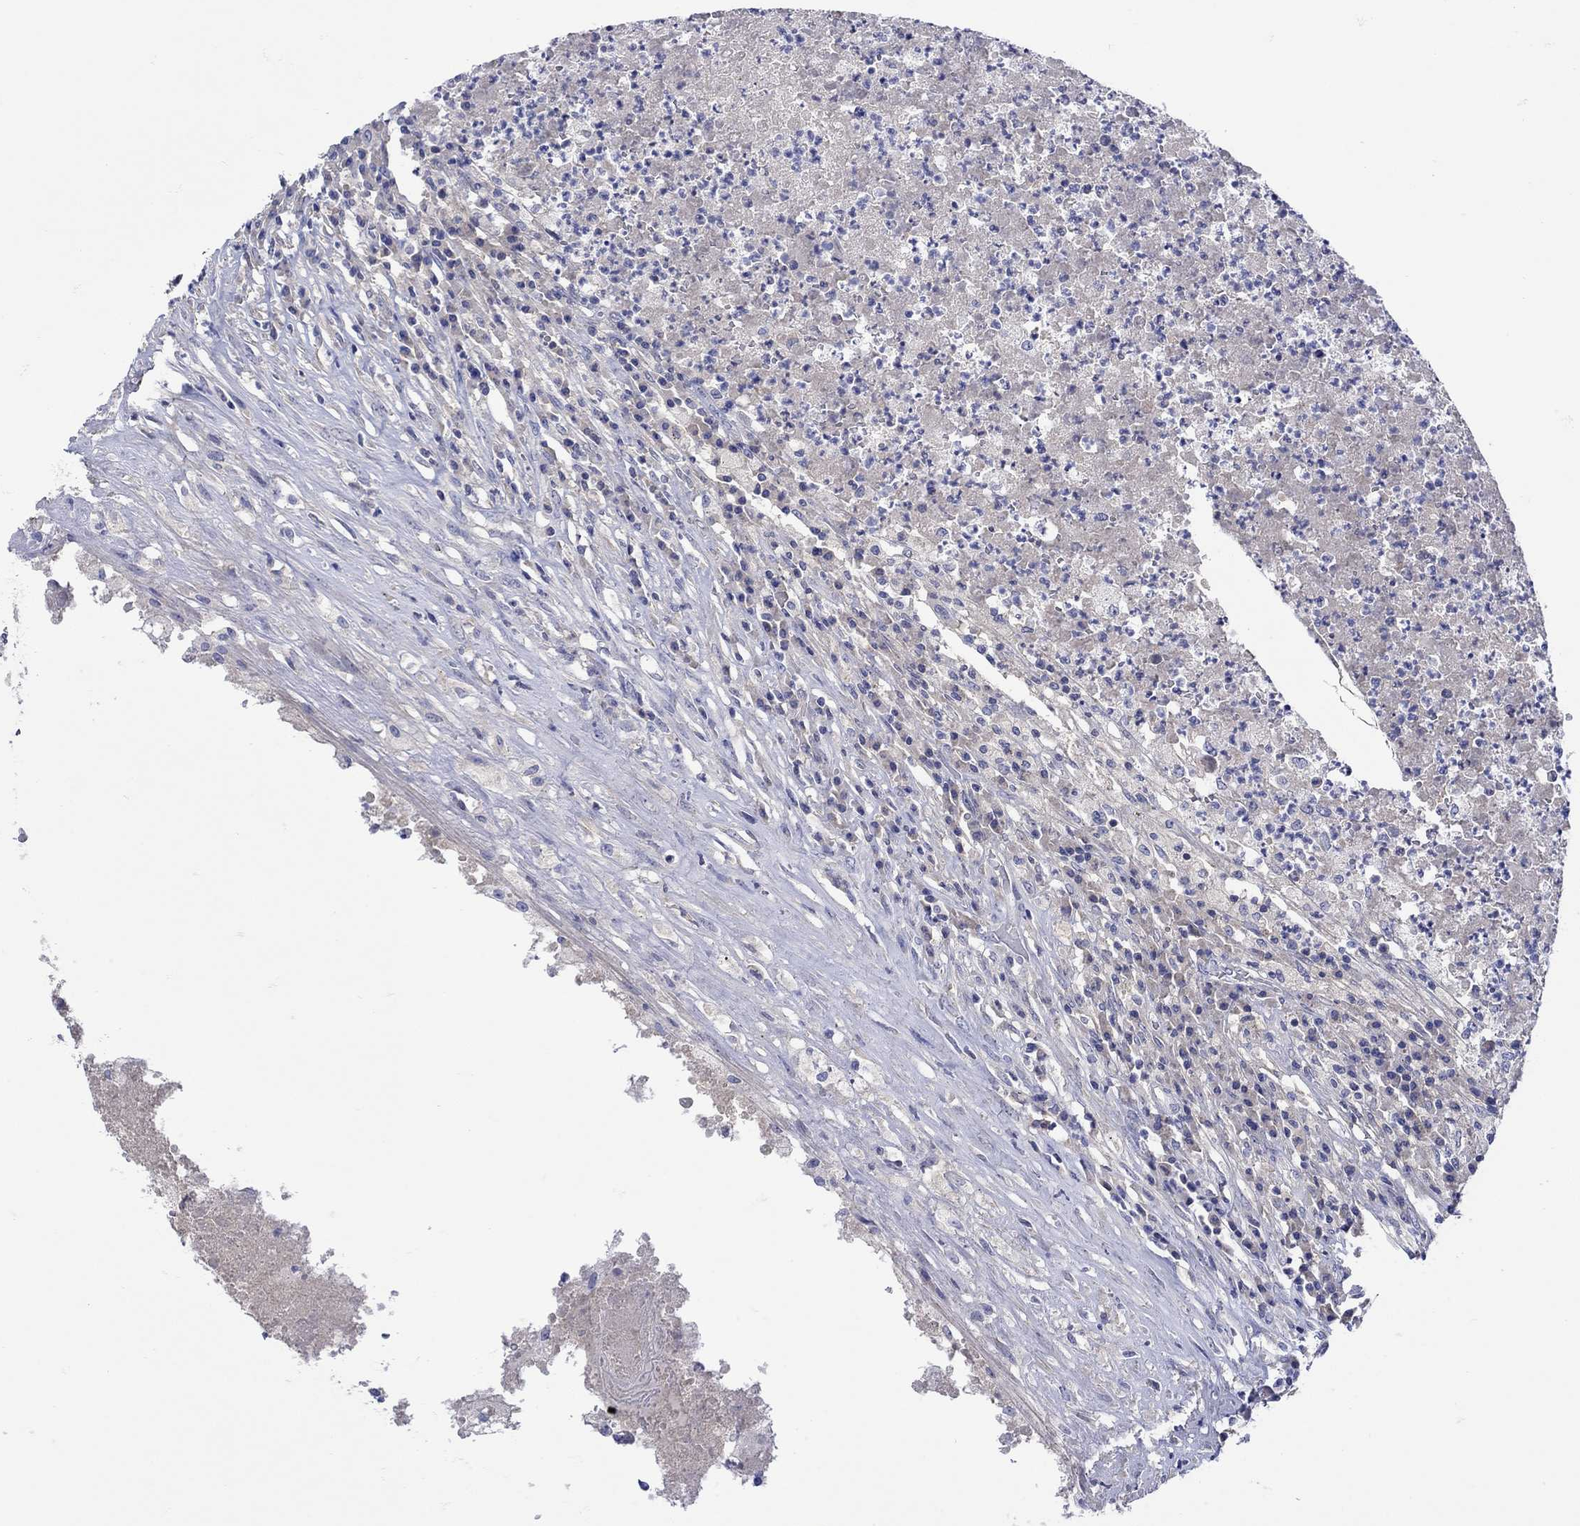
{"staining": {"intensity": "negative", "quantity": "none", "location": "none"}, "tissue": "testis cancer", "cell_type": "Tumor cells", "image_type": "cancer", "snomed": [{"axis": "morphology", "description": "Necrosis, NOS"}, {"axis": "morphology", "description": "Carcinoma, Embryonal, NOS"}, {"axis": "topography", "description": "Testis"}], "caption": "This is a micrograph of immunohistochemistry (IHC) staining of testis cancer, which shows no positivity in tumor cells.", "gene": "MSI1", "patient": {"sex": "male", "age": 19}}